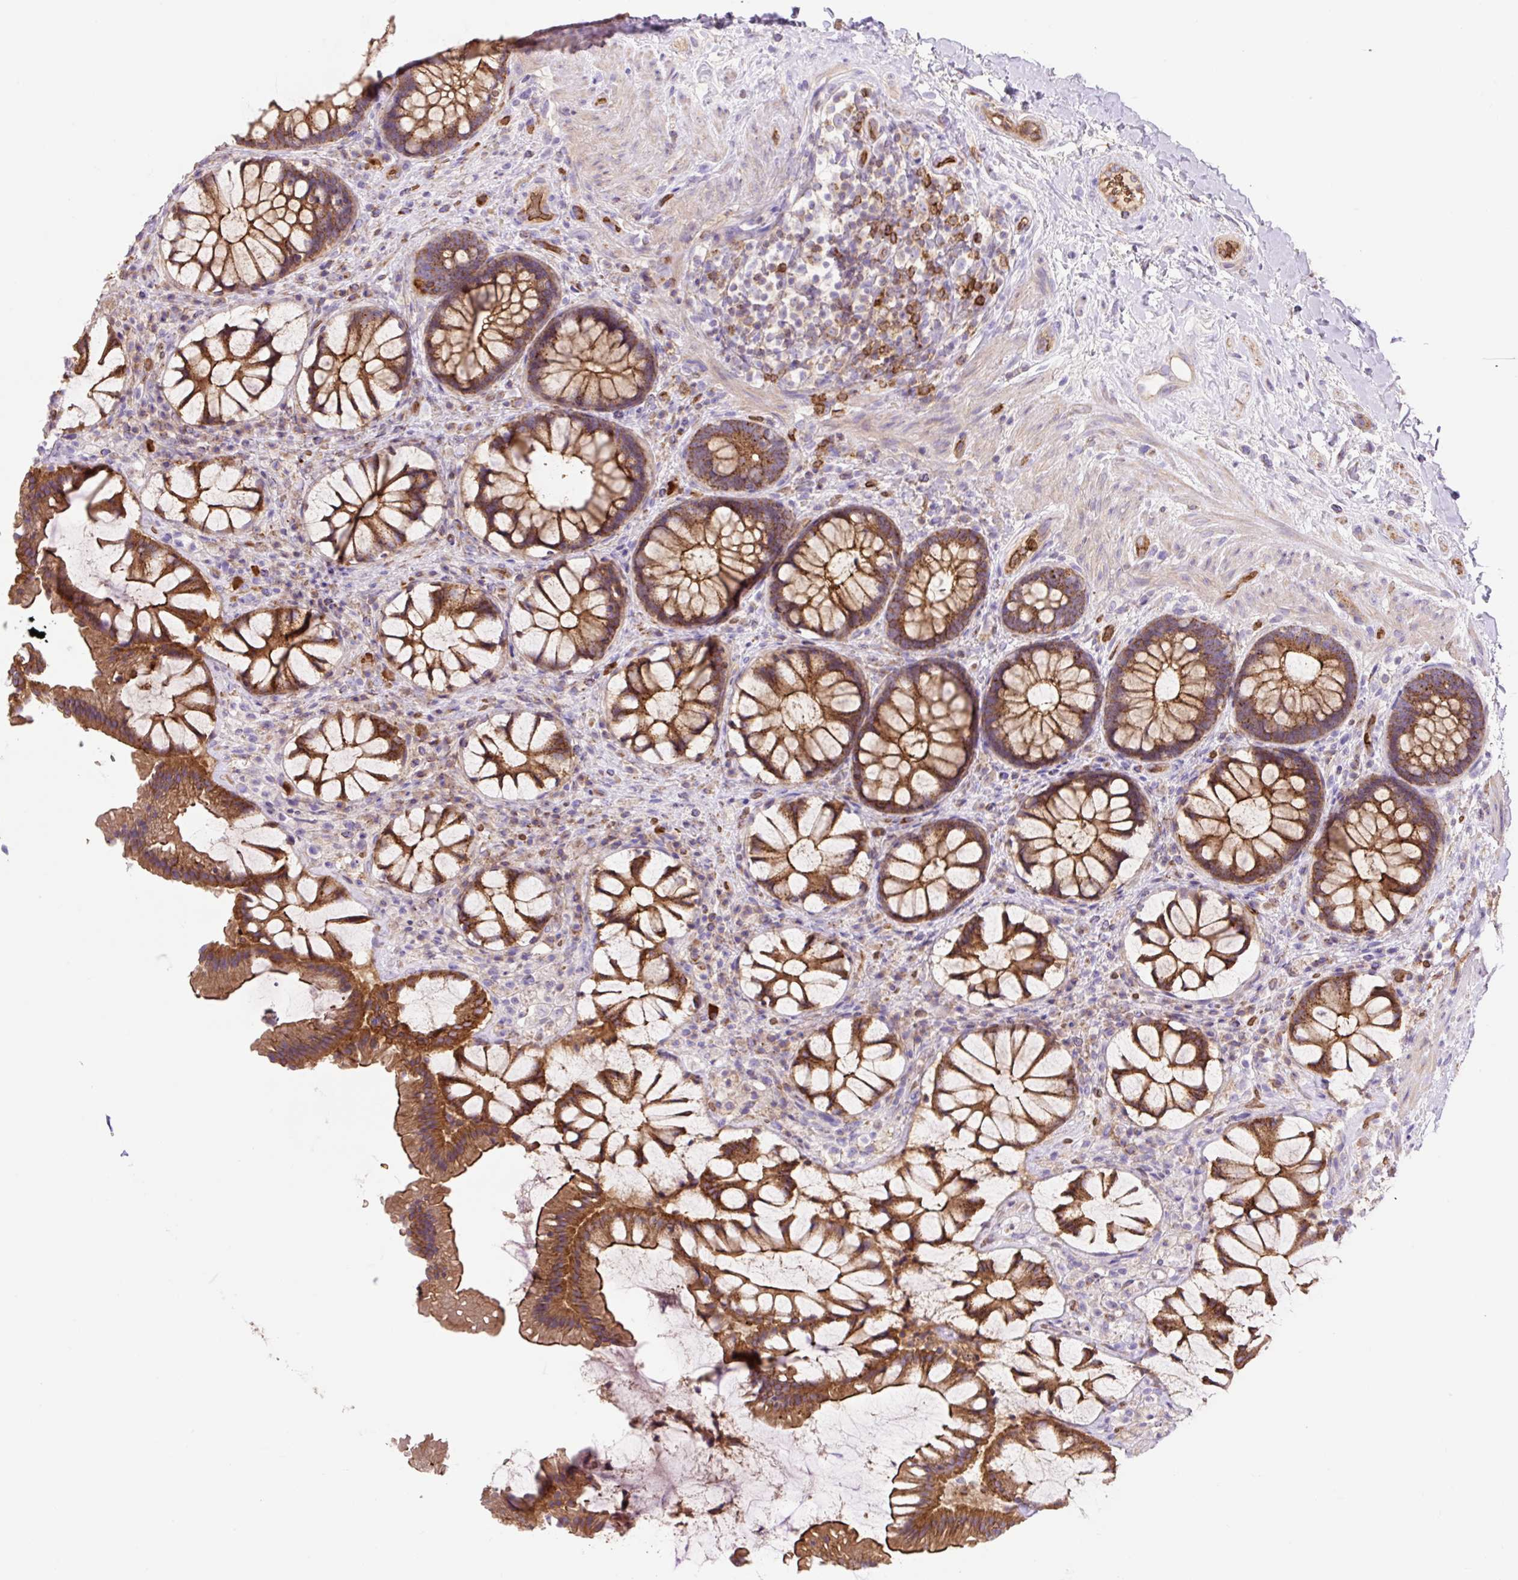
{"staining": {"intensity": "strong", "quantity": ">75%", "location": "cytoplasmic/membranous"}, "tissue": "rectum", "cell_type": "Glandular cells", "image_type": "normal", "snomed": [{"axis": "morphology", "description": "Normal tissue, NOS"}, {"axis": "topography", "description": "Rectum"}], "caption": "Strong cytoplasmic/membranous positivity for a protein is appreciated in about >75% of glandular cells of unremarkable rectum using immunohistochemistry.", "gene": "HIP1R", "patient": {"sex": "female", "age": 58}}